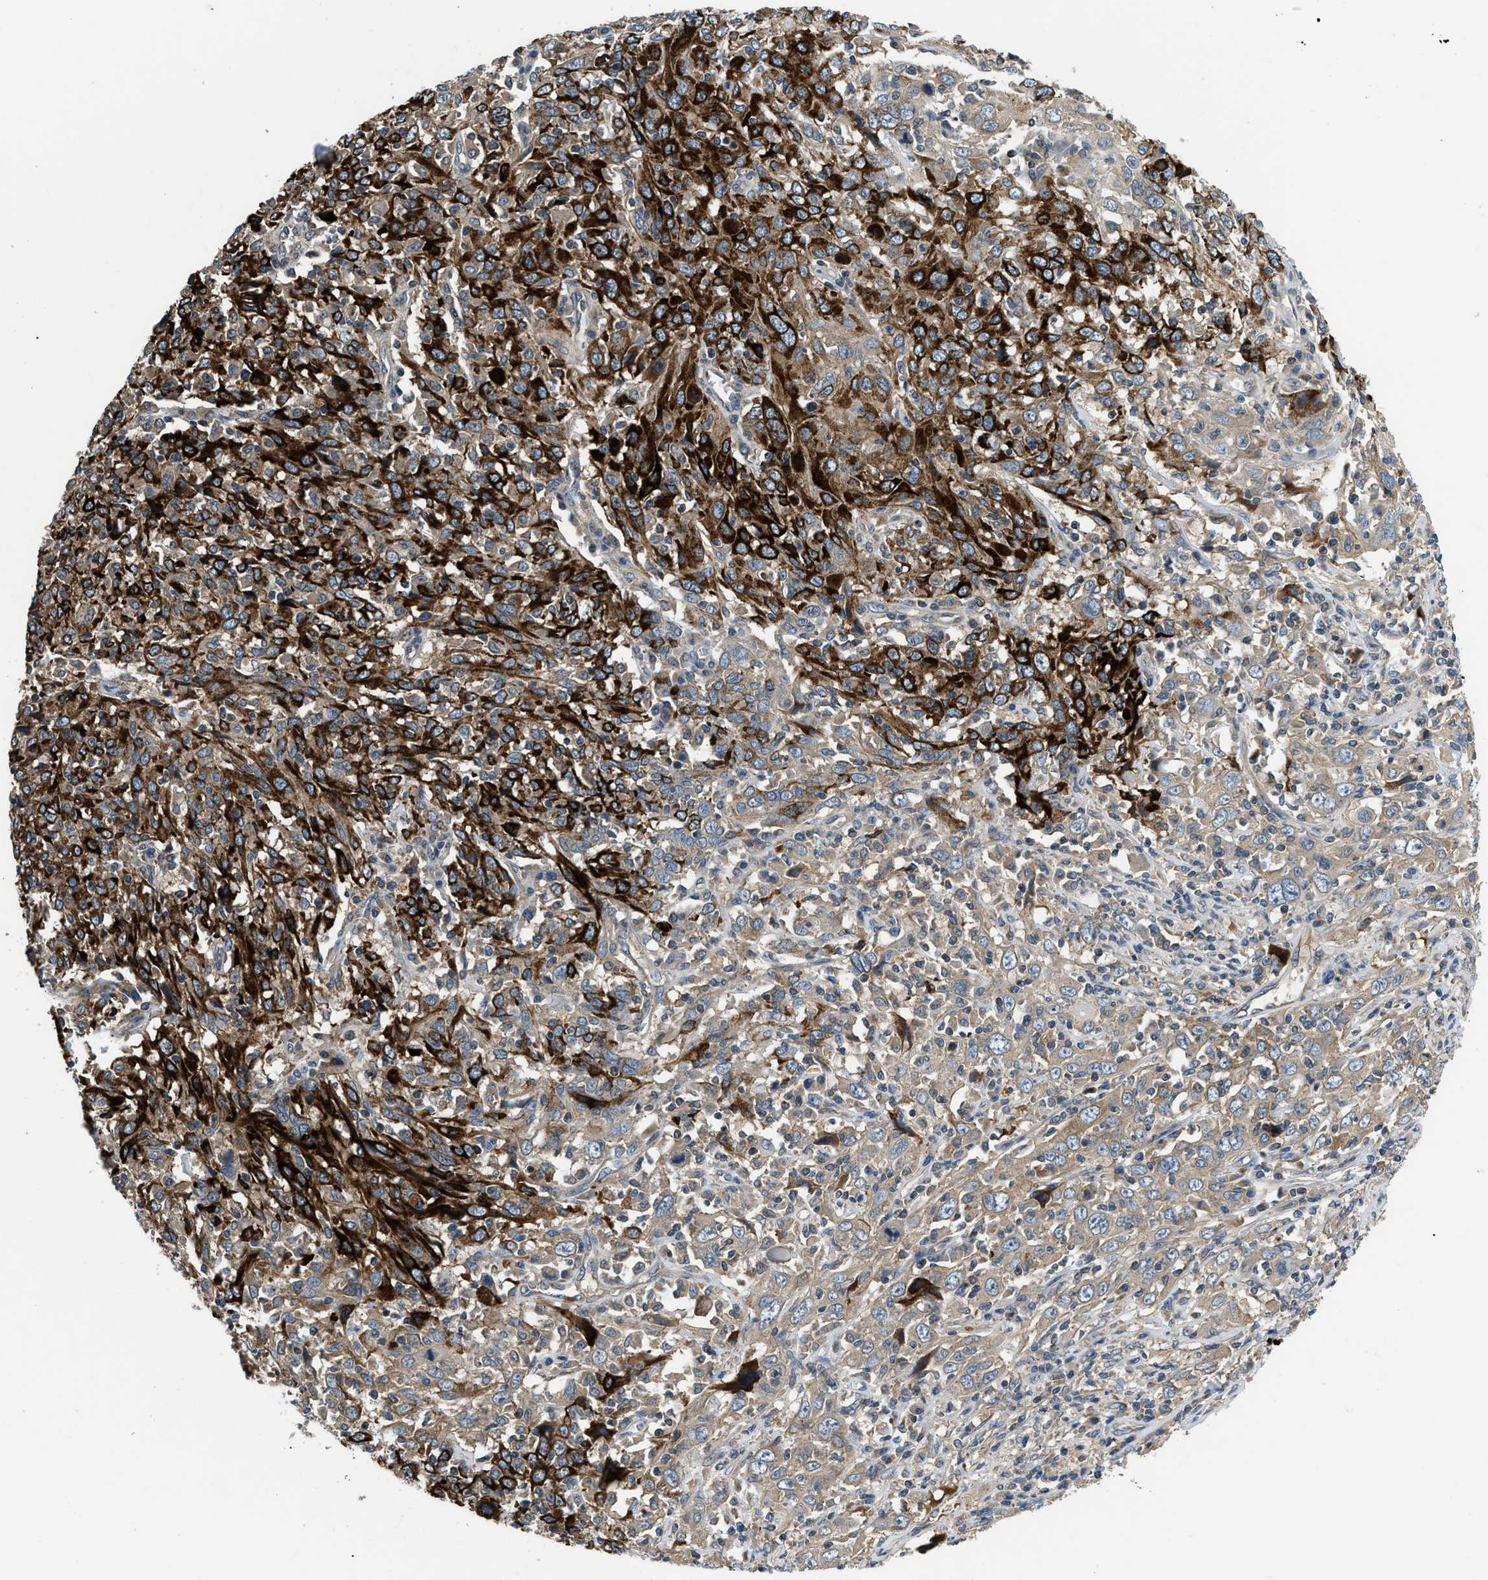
{"staining": {"intensity": "strong", "quantity": "25%-75%", "location": "cytoplasmic/membranous"}, "tissue": "cervical cancer", "cell_type": "Tumor cells", "image_type": "cancer", "snomed": [{"axis": "morphology", "description": "Squamous cell carcinoma, NOS"}, {"axis": "topography", "description": "Cervix"}], "caption": "Human cervical squamous cell carcinoma stained with a protein marker displays strong staining in tumor cells.", "gene": "IL3RA", "patient": {"sex": "female", "age": 46}}